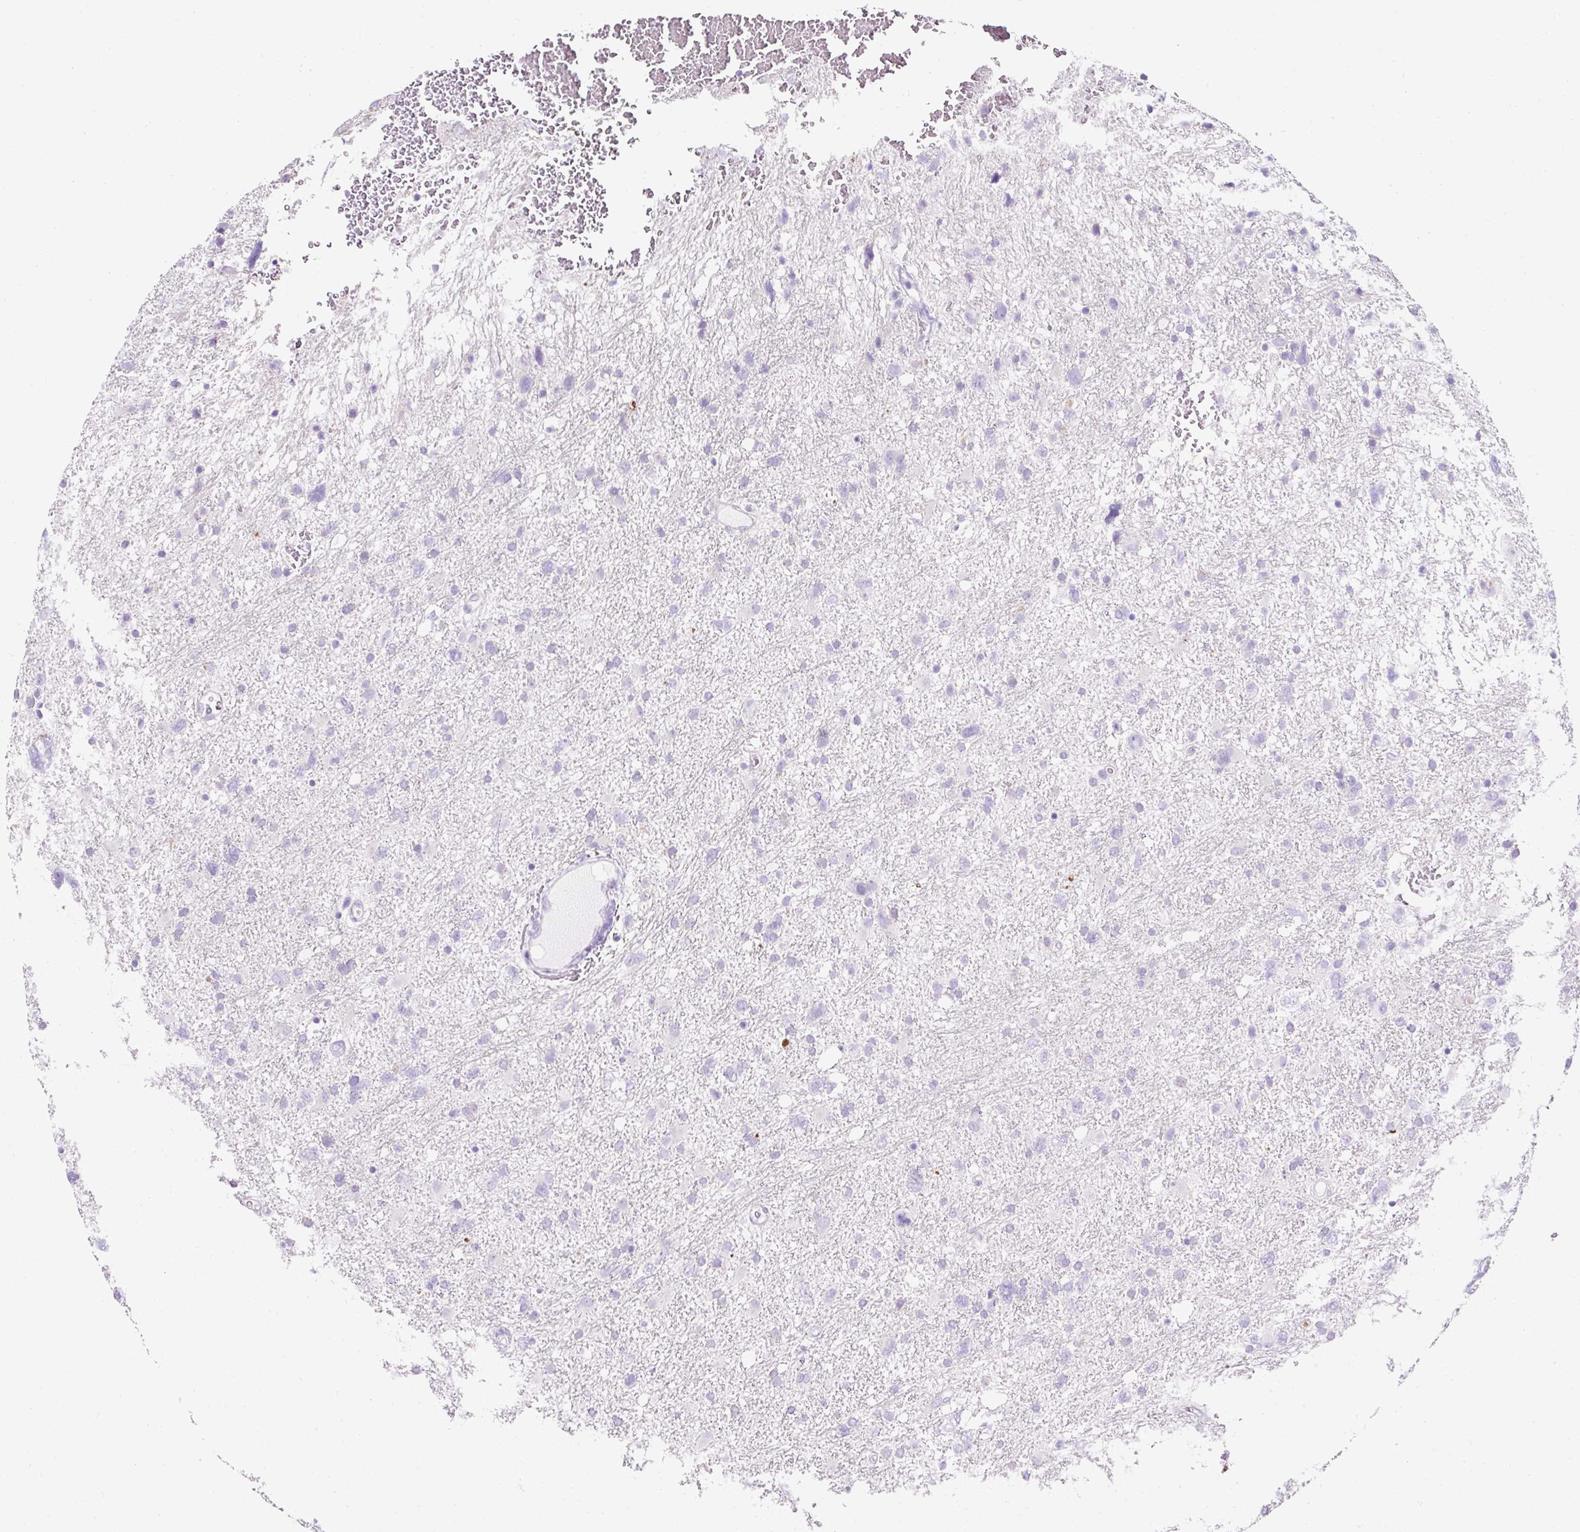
{"staining": {"intensity": "negative", "quantity": "none", "location": "none"}, "tissue": "glioma", "cell_type": "Tumor cells", "image_type": "cancer", "snomed": [{"axis": "morphology", "description": "Glioma, malignant, High grade"}, {"axis": "topography", "description": "Brain"}], "caption": "Tumor cells are negative for brown protein staining in malignant glioma (high-grade). (Brightfield microscopy of DAB IHC at high magnification).", "gene": "PLPP2", "patient": {"sex": "male", "age": 61}}